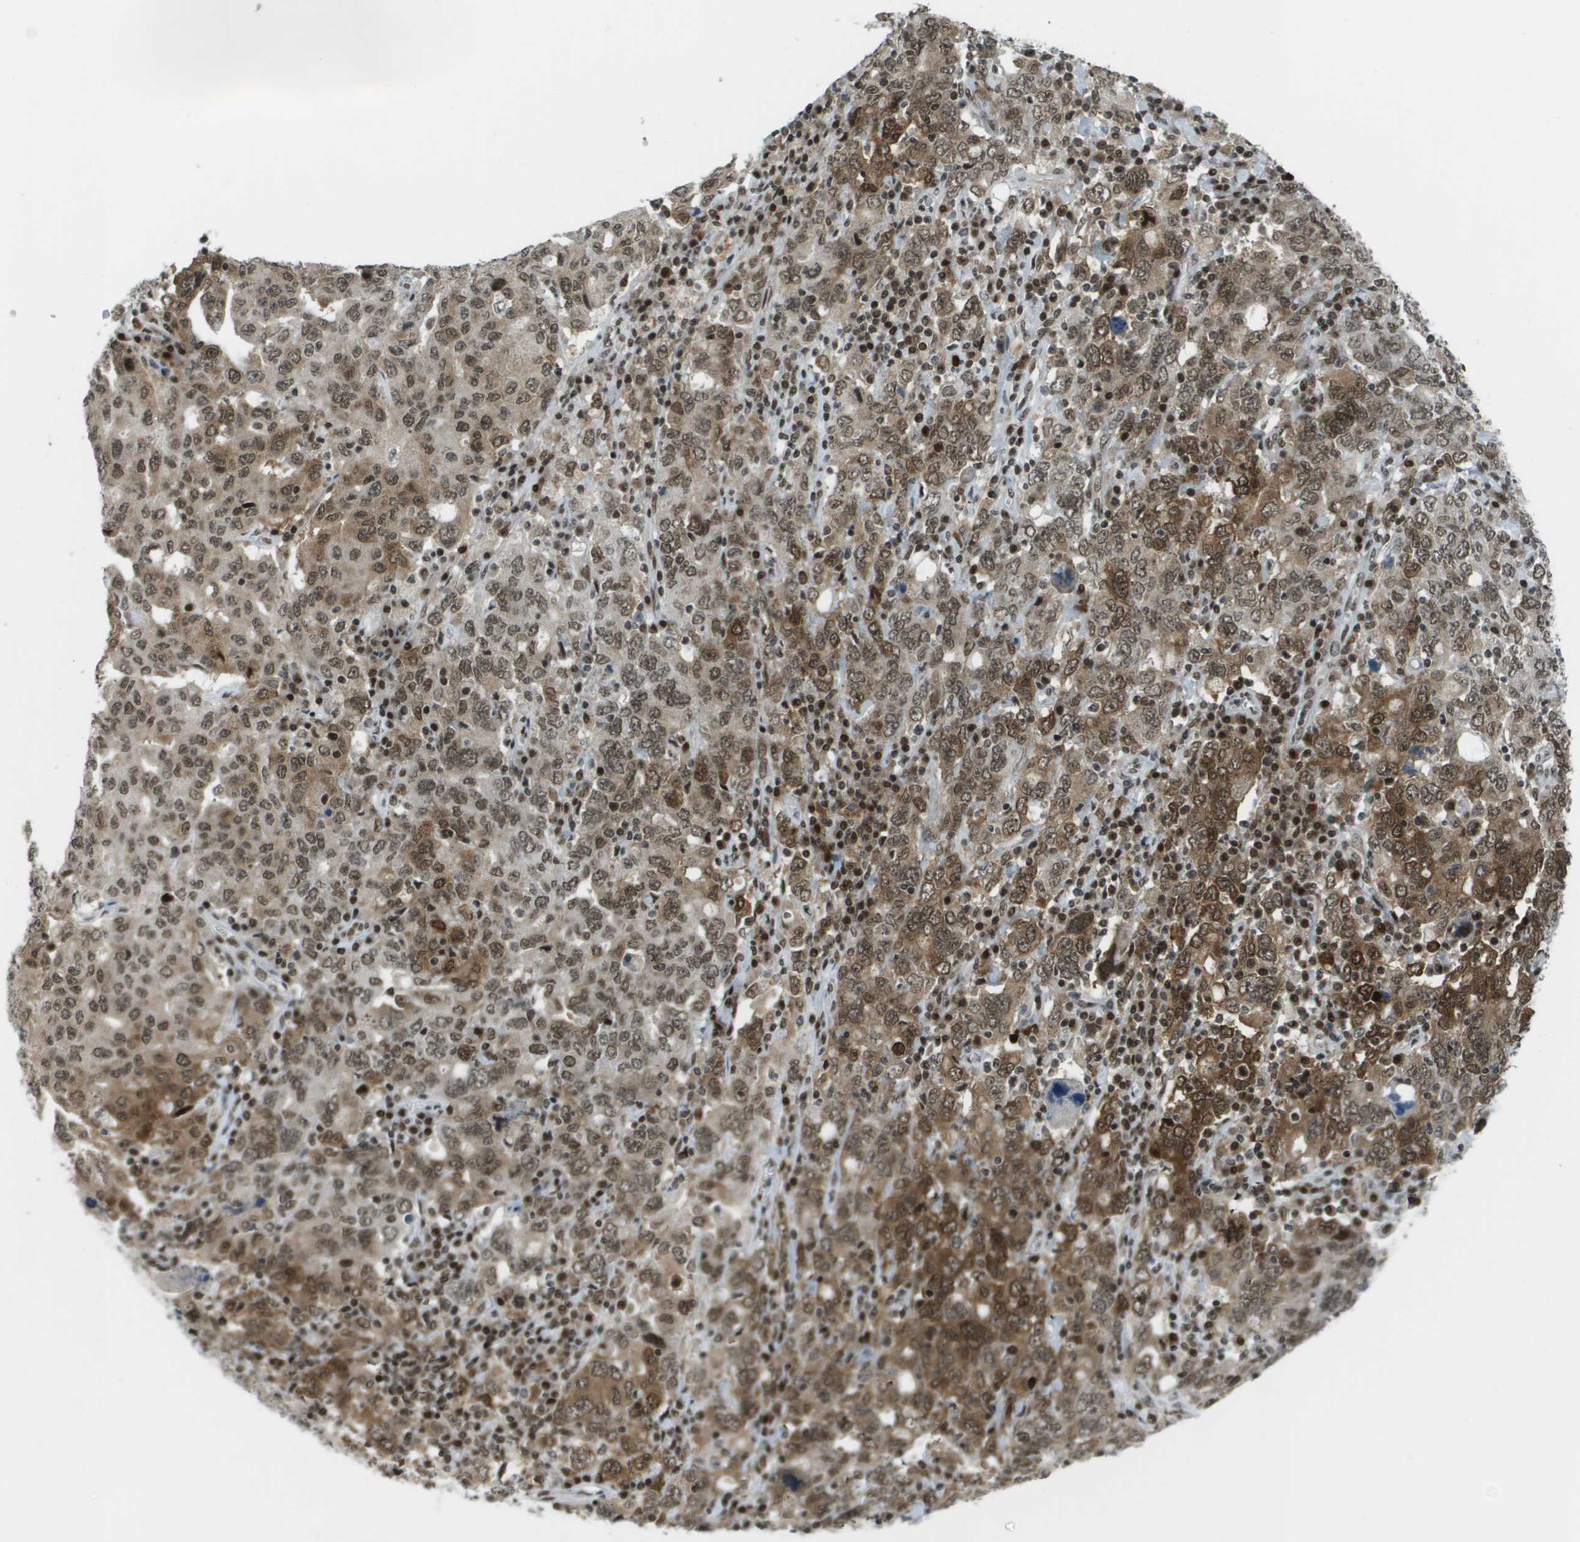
{"staining": {"intensity": "moderate", "quantity": ">75%", "location": "cytoplasmic/membranous,nuclear"}, "tissue": "ovarian cancer", "cell_type": "Tumor cells", "image_type": "cancer", "snomed": [{"axis": "morphology", "description": "Carcinoma, endometroid"}, {"axis": "topography", "description": "Ovary"}], "caption": "There is medium levels of moderate cytoplasmic/membranous and nuclear staining in tumor cells of ovarian endometroid carcinoma, as demonstrated by immunohistochemical staining (brown color).", "gene": "IRF7", "patient": {"sex": "female", "age": 62}}